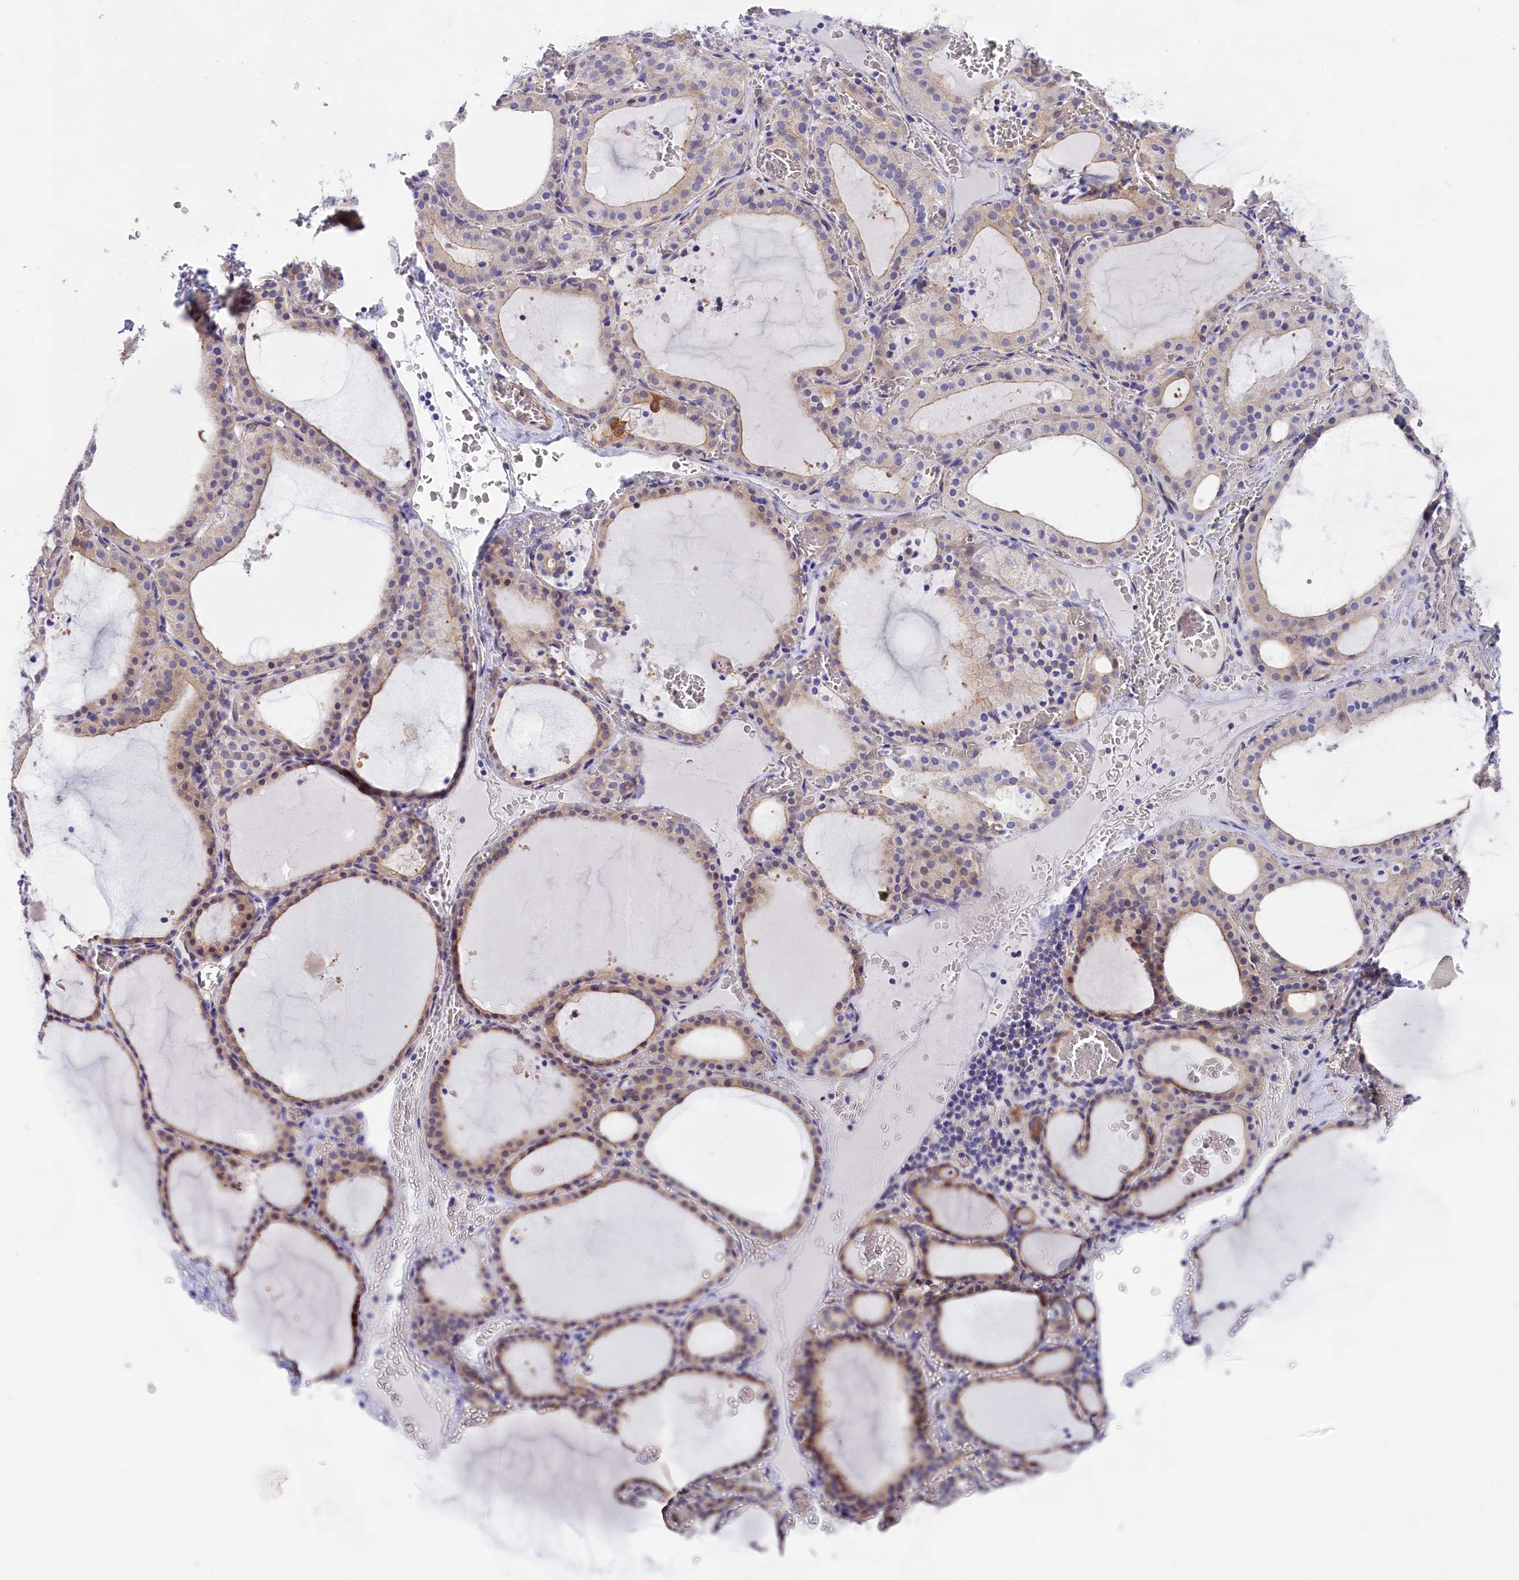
{"staining": {"intensity": "moderate", "quantity": "25%-75%", "location": "cytoplasmic/membranous"}, "tissue": "thyroid gland", "cell_type": "Glandular cells", "image_type": "normal", "snomed": [{"axis": "morphology", "description": "Normal tissue, NOS"}, {"axis": "topography", "description": "Thyroid gland"}], "caption": "A brown stain shows moderate cytoplasmic/membranous positivity of a protein in glandular cells of normal thyroid gland. (brown staining indicates protein expression, while blue staining denotes nuclei).", "gene": "PPP1R13L", "patient": {"sex": "female", "age": 39}}